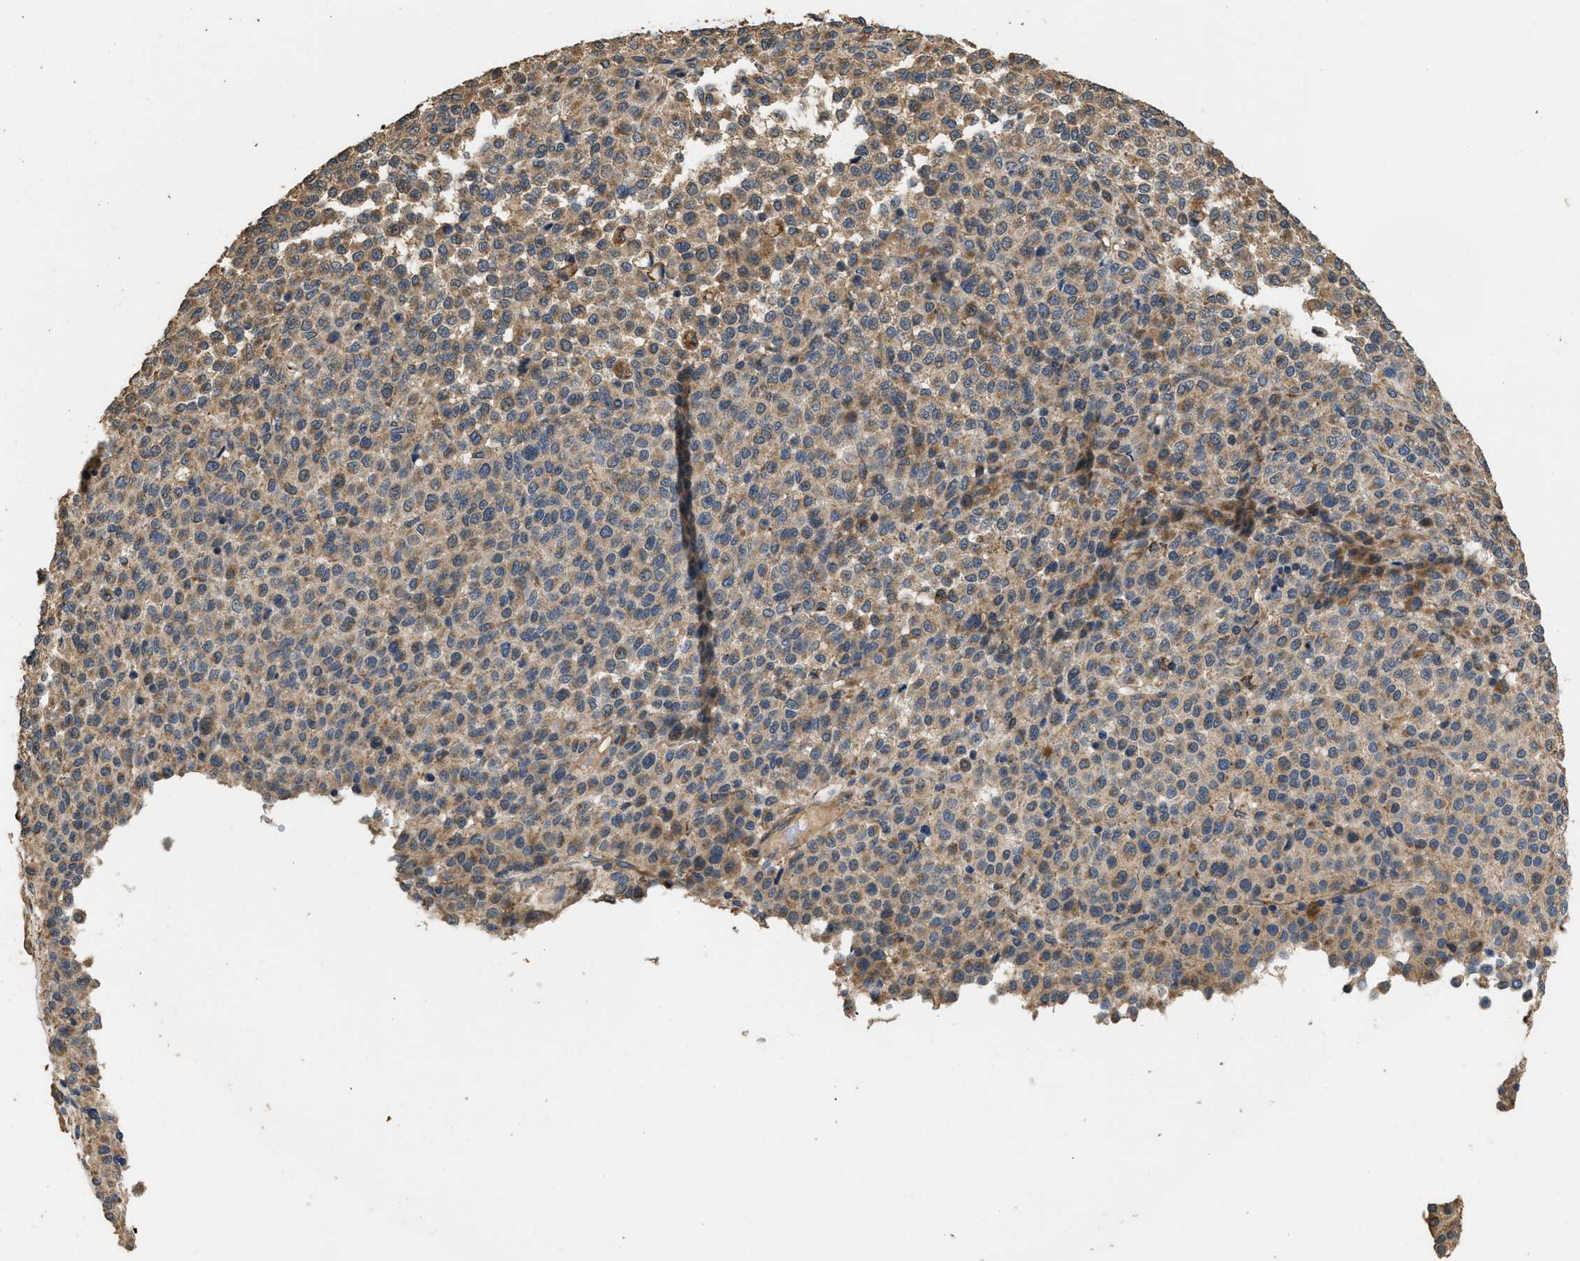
{"staining": {"intensity": "moderate", "quantity": ">75%", "location": "cytoplasmic/membranous"}, "tissue": "melanoma", "cell_type": "Tumor cells", "image_type": "cancer", "snomed": [{"axis": "morphology", "description": "Malignant melanoma, Metastatic site"}, {"axis": "topography", "description": "Pancreas"}], "caption": "The micrograph exhibits a brown stain indicating the presence of a protein in the cytoplasmic/membranous of tumor cells in melanoma. The protein is shown in brown color, while the nuclei are stained blue.", "gene": "THBS2", "patient": {"sex": "female", "age": 30}}